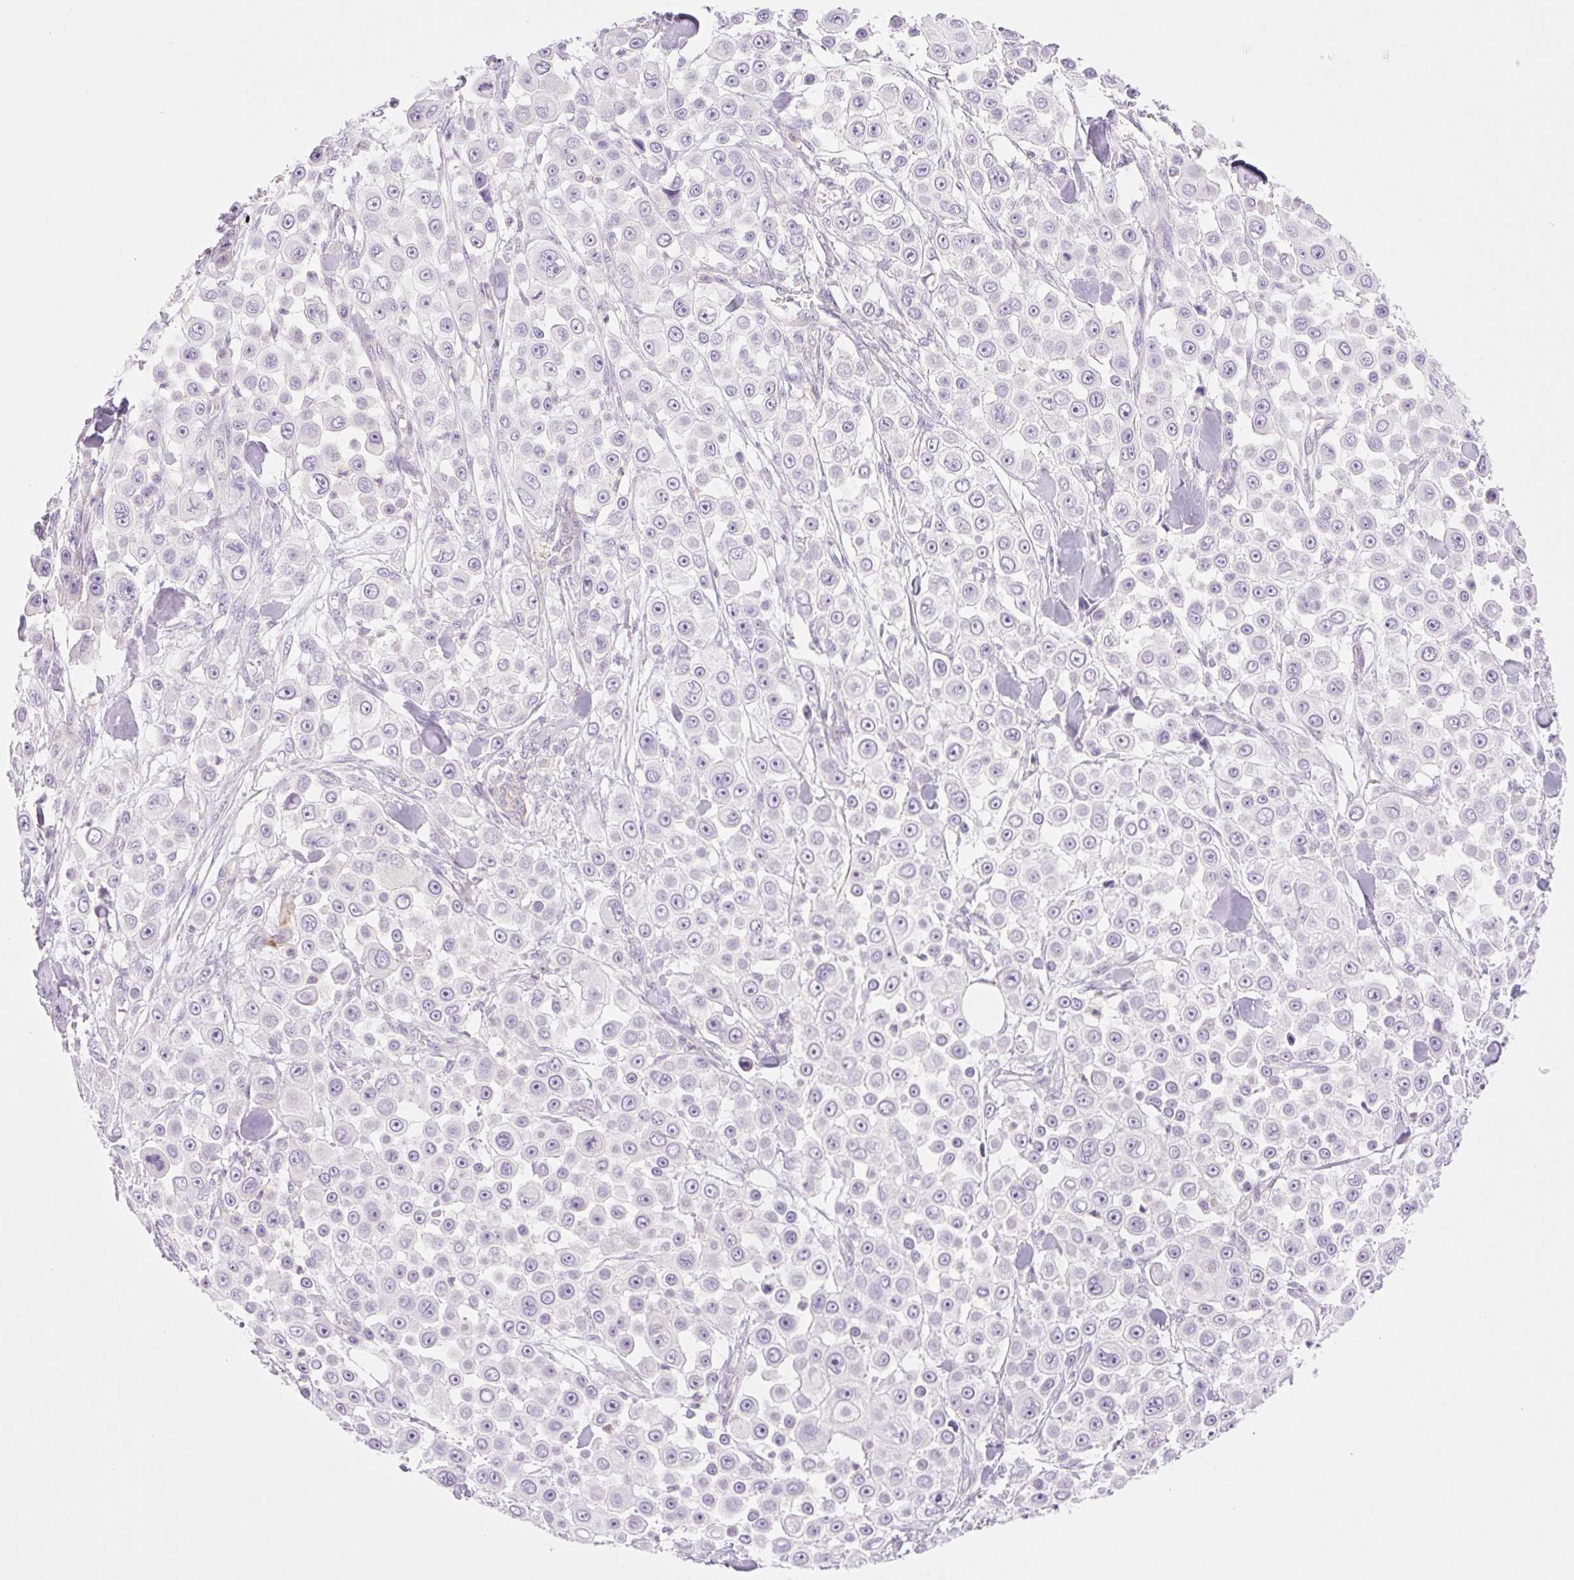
{"staining": {"intensity": "negative", "quantity": "none", "location": "none"}, "tissue": "skin cancer", "cell_type": "Tumor cells", "image_type": "cancer", "snomed": [{"axis": "morphology", "description": "Squamous cell carcinoma, NOS"}, {"axis": "topography", "description": "Skin"}], "caption": "A high-resolution histopathology image shows immunohistochemistry staining of skin squamous cell carcinoma, which displays no significant staining in tumor cells. The staining was performed using DAB (3,3'-diaminobenzidine) to visualize the protein expression in brown, while the nuclei were stained in blue with hematoxylin (Magnification: 20x).", "gene": "EHD3", "patient": {"sex": "male", "age": 67}}